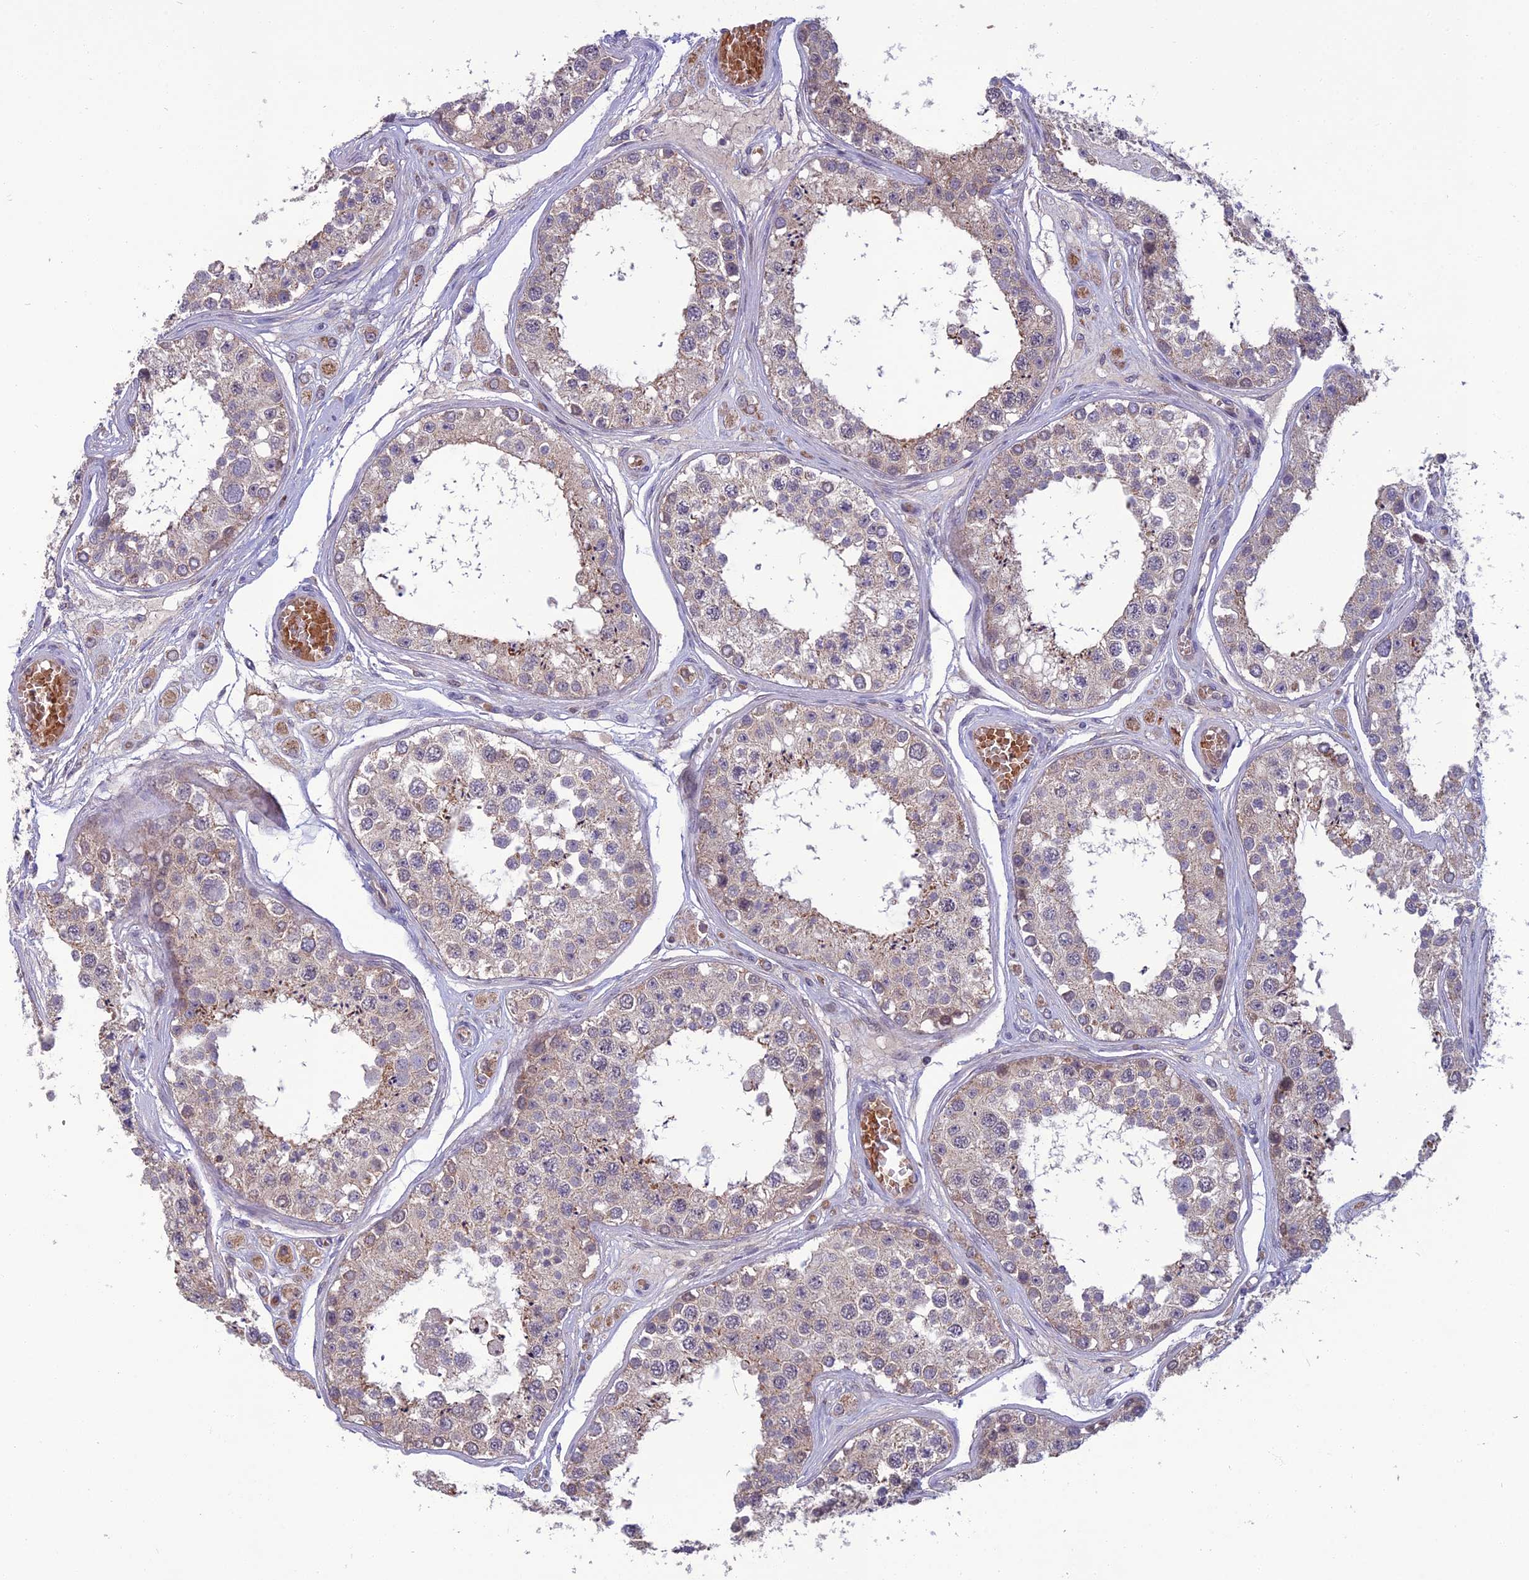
{"staining": {"intensity": "weak", "quantity": "25%-75%", "location": "cytoplasmic/membranous"}, "tissue": "testis", "cell_type": "Cells in seminiferous ducts", "image_type": "normal", "snomed": [{"axis": "morphology", "description": "Normal tissue, NOS"}, {"axis": "topography", "description": "Testis"}], "caption": "Immunohistochemical staining of normal testis reveals 25%-75% levels of weak cytoplasmic/membranous protein expression in about 25%-75% of cells in seminiferous ducts.", "gene": "GIPC1", "patient": {"sex": "male", "age": 25}}